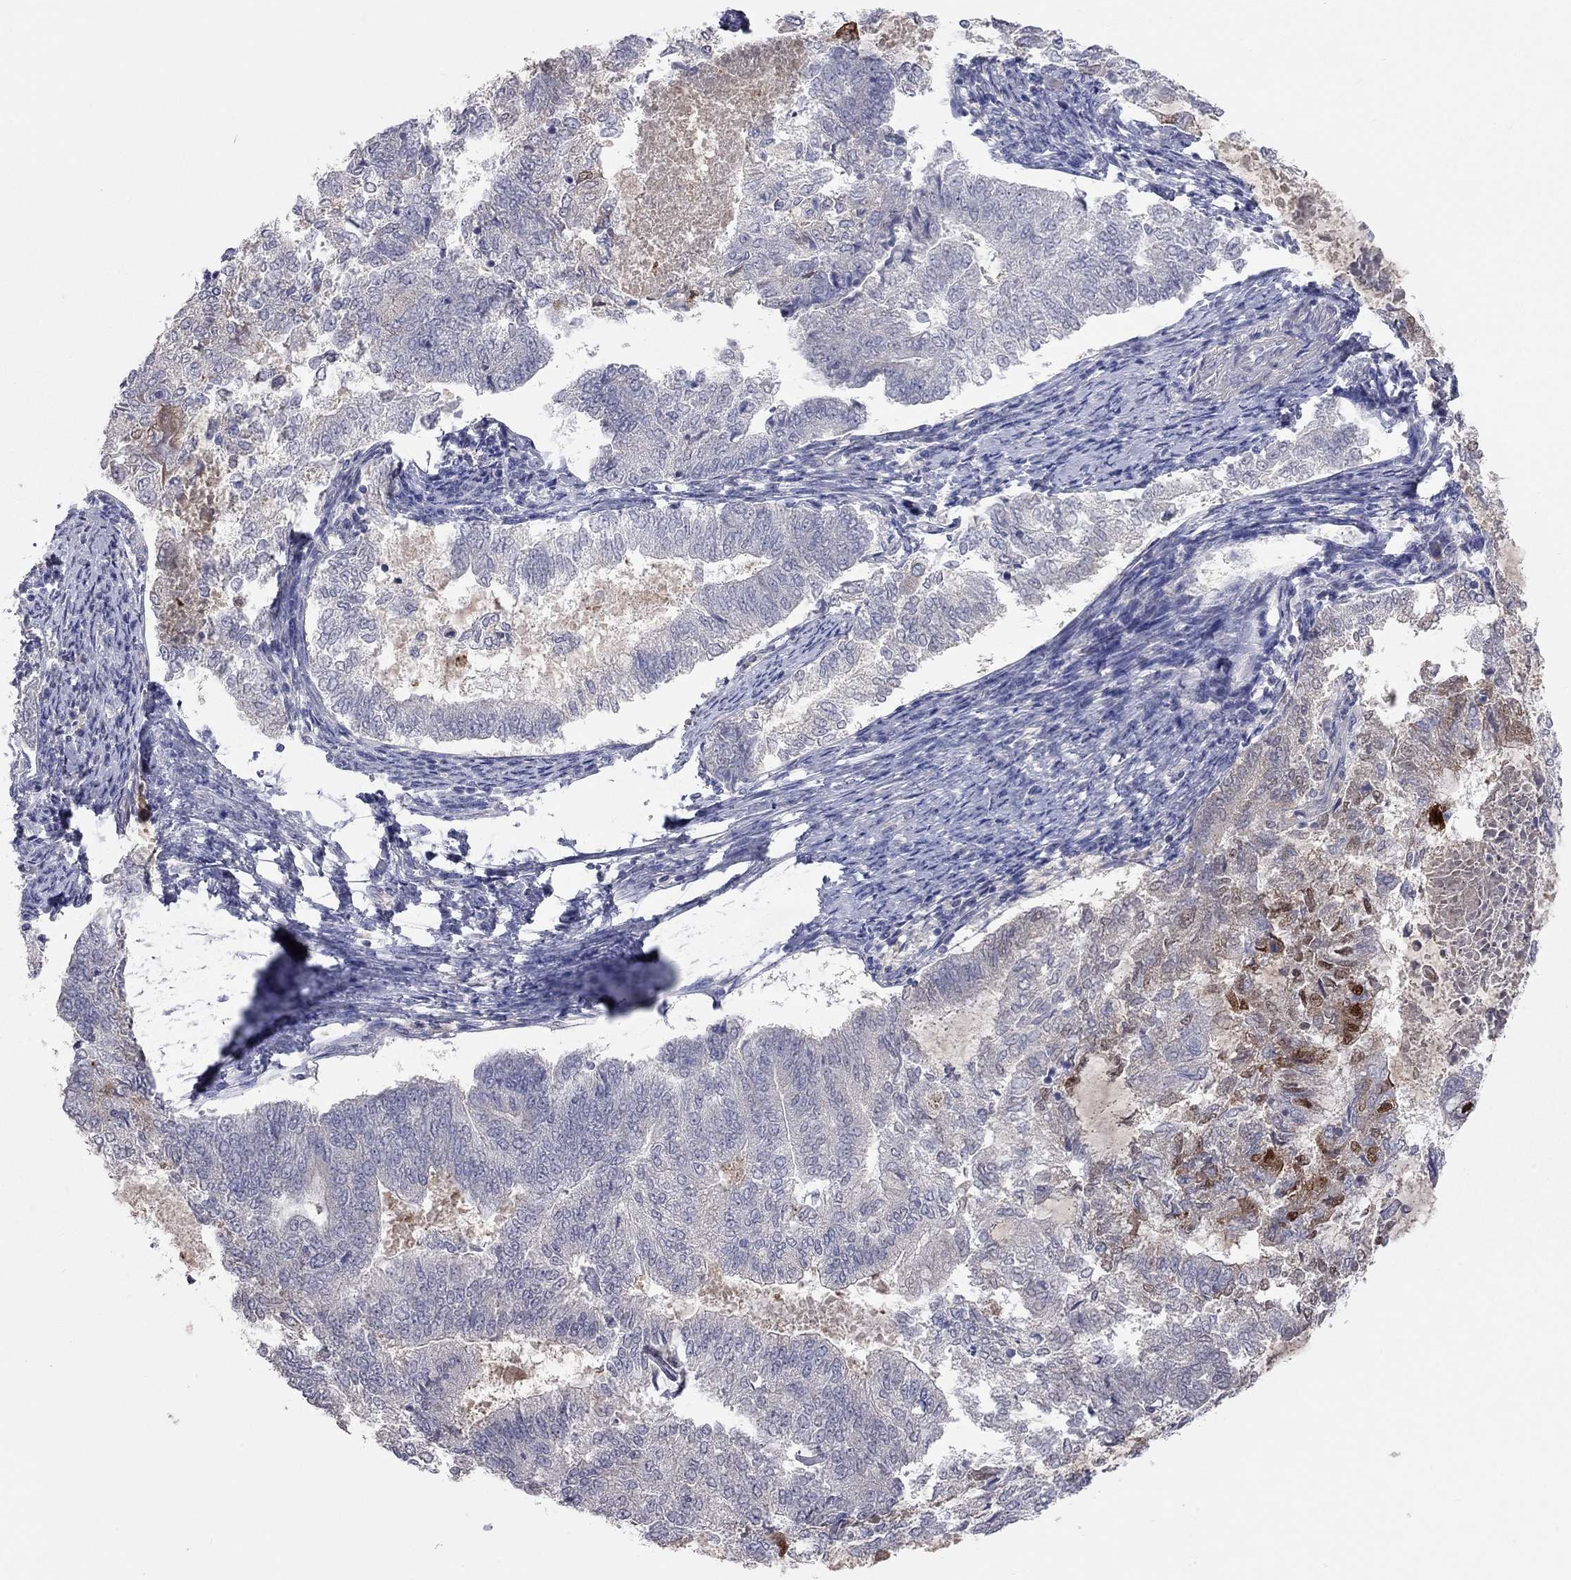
{"staining": {"intensity": "negative", "quantity": "none", "location": "none"}, "tissue": "endometrial cancer", "cell_type": "Tumor cells", "image_type": "cancer", "snomed": [{"axis": "morphology", "description": "Adenocarcinoma, NOS"}, {"axis": "topography", "description": "Endometrium"}], "caption": "Immunohistochemistry image of human endometrial cancer stained for a protein (brown), which shows no staining in tumor cells. (DAB immunohistochemistry visualized using brightfield microscopy, high magnification).", "gene": "KCNB1", "patient": {"sex": "female", "age": 65}}